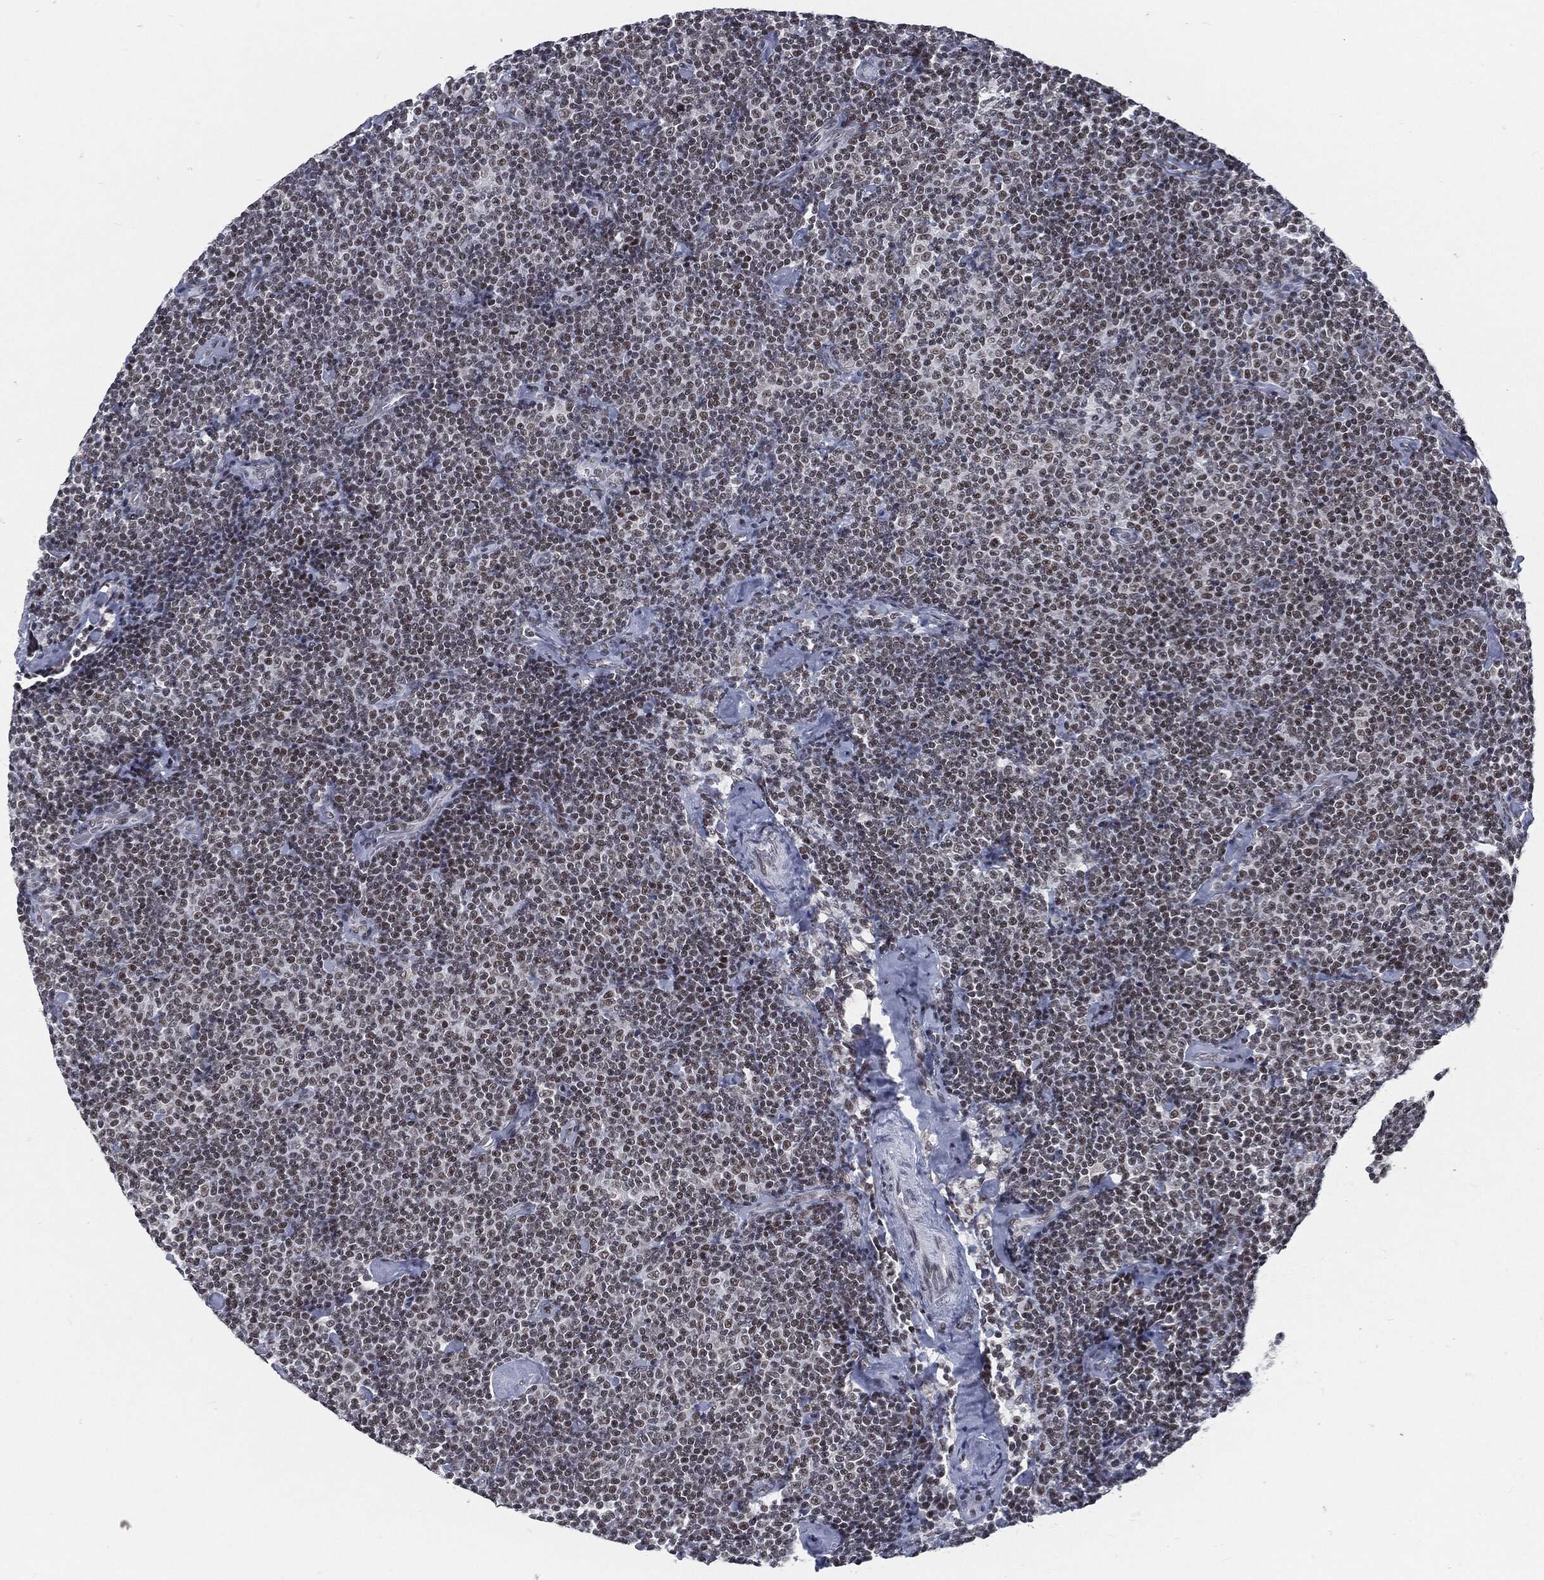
{"staining": {"intensity": "moderate", "quantity": "<25%", "location": "nuclear"}, "tissue": "lymphoma", "cell_type": "Tumor cells", "image_type": "cancer", "snomed": [{"axis": "morphology", "description": "Malignant lymphoma, non-Hodgkin's type, Low grade"}, {"axis": "topography", "description": "Lymph node"}], "caption": "A brown stain labels moderate nuclear expression of a protein in low-grade malignant lymphoma, non-Hodgkin's type tumor cells. (IHC, brightfield microscopy, high magnification).", "gene": "ANXA1", "patient": {"sex": "male", "age": 81}}